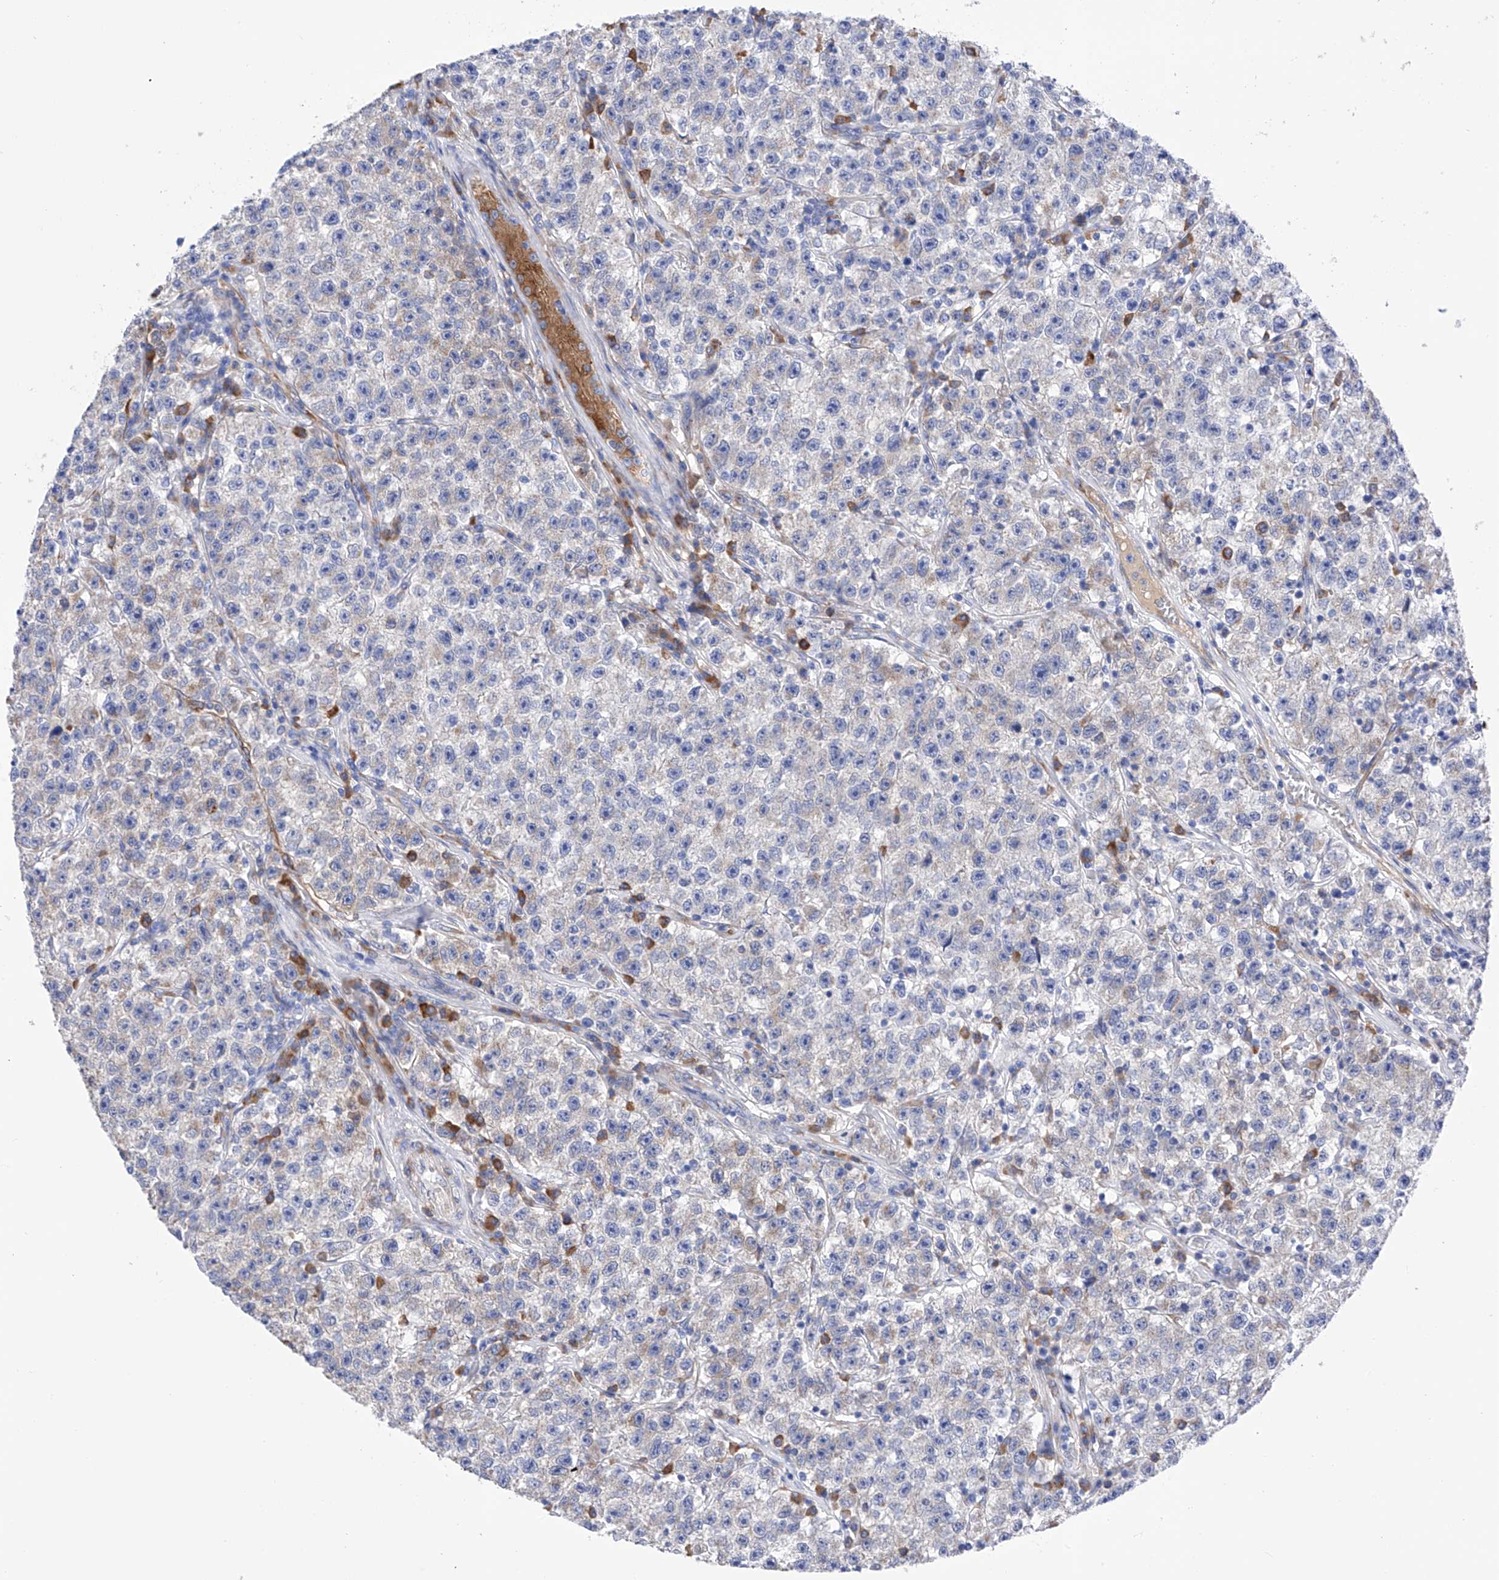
{"staining": {"intensity": "negative", "quantity": "none", "location": "none"}, "tissue": "testis cancer", "cell_type": "Tumor cells", "image_type": "cancer", "snomed": [{"axis": "morphology", "description": "Seminoma, NOS"}, {"axis": "topography", "description": "Testis"}], "caption": "This is a photomicrograph of immunohistochemistry staining of testis seminoma, which shows no expression in tumor cells.", "gene": "PDIA5", "patient": {"sex": "male", "age": 22}}